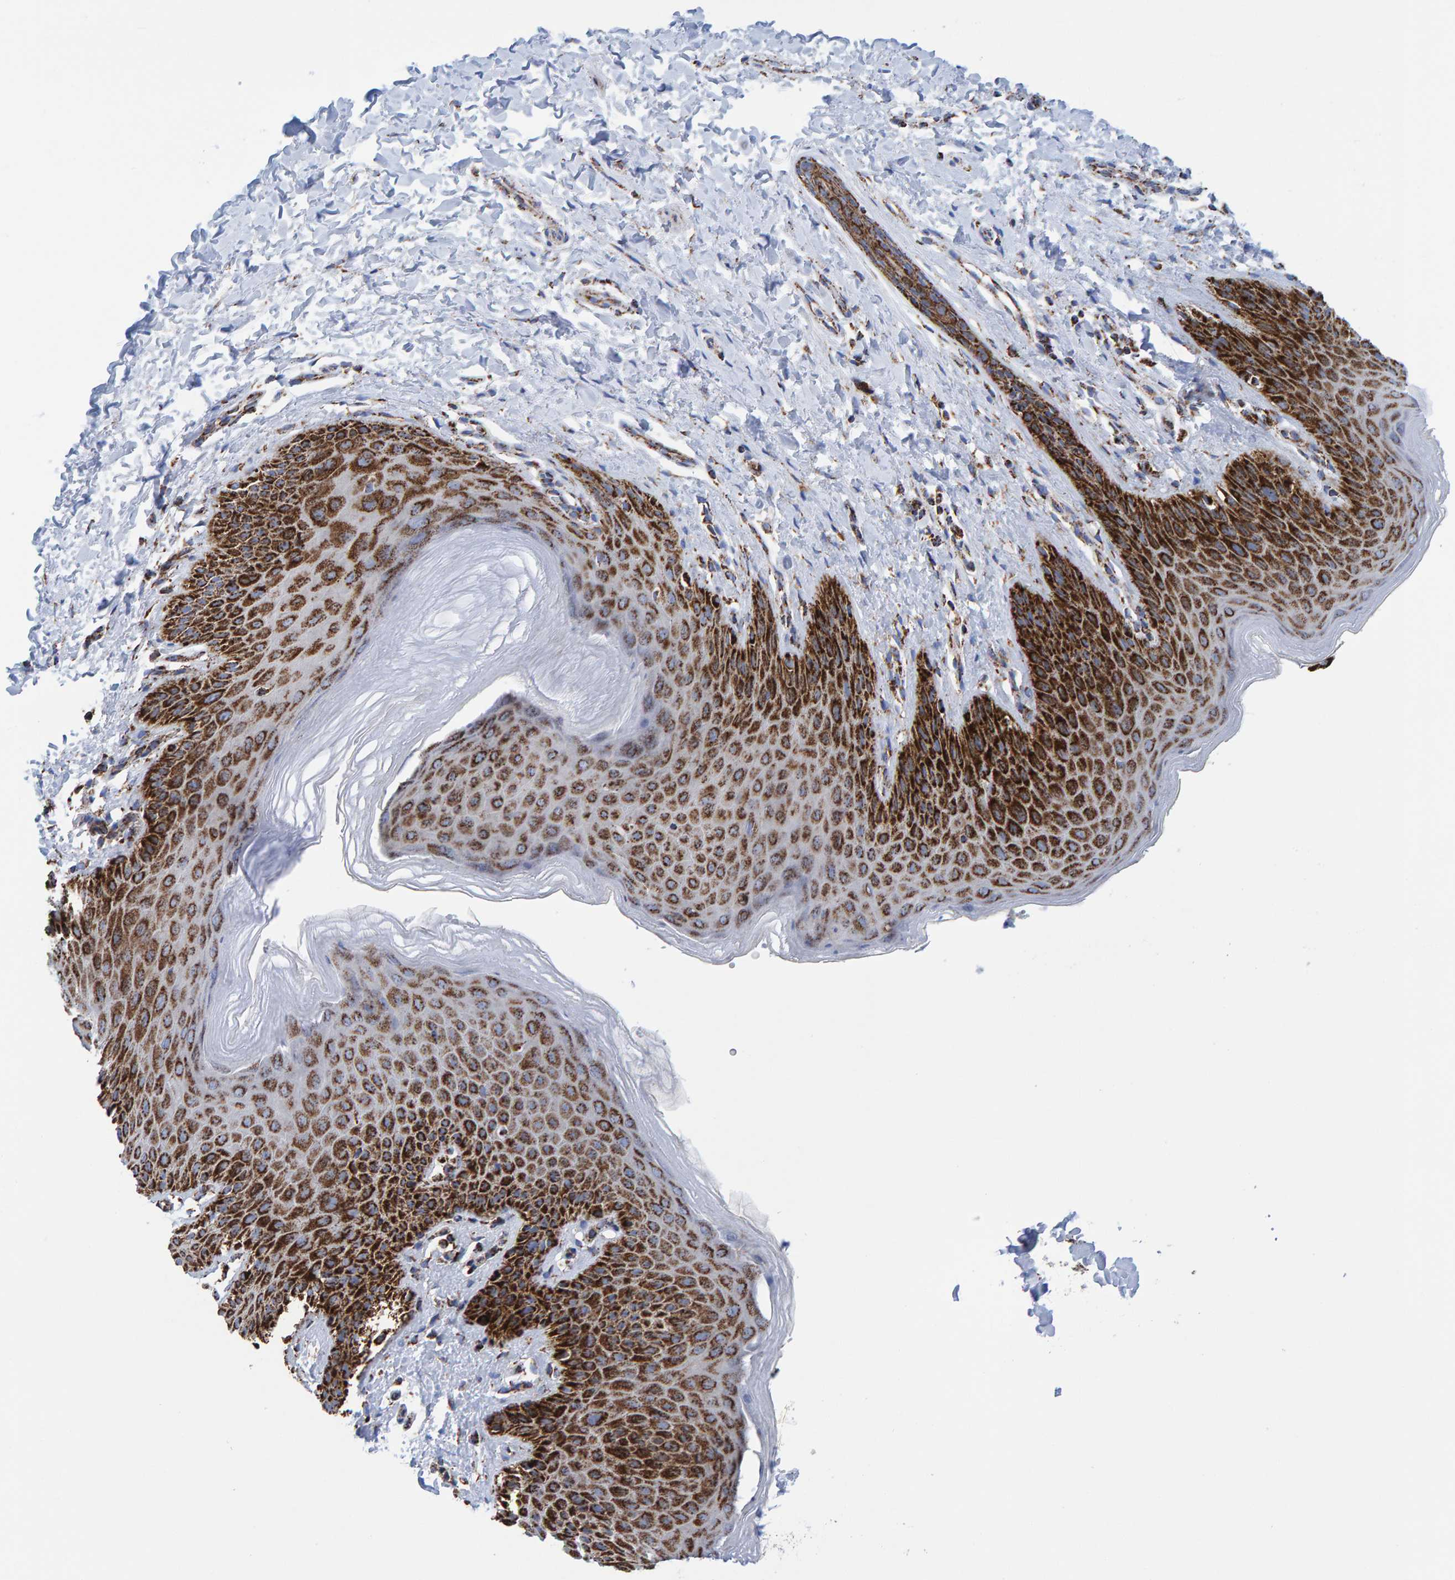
{"staining": {"intensity": "strong", "quantity": ">75%", "location": "cytoplasmic/membranous"}, "tissue": "skin", "cell_type": "Epidermal cells", "image_type": "normal", "snomed": [{"axis": "morphology", "description": "Normal tissue, NOS"}, {"axis": "topography", "description": "Anal"}, {"axis": "topography", "description": "Peripheral nerve tissue"}], "caption": "Immunohistochemistry histopathology image of unremarkable human skin stained for a protein (brown), which demonstrates high levels of strong cytoplasmic/membranous positivity in about >75% of epidermal cells.", "gene": "ENSG00000262660", "patient": {"sex": "male", "age": 44}}